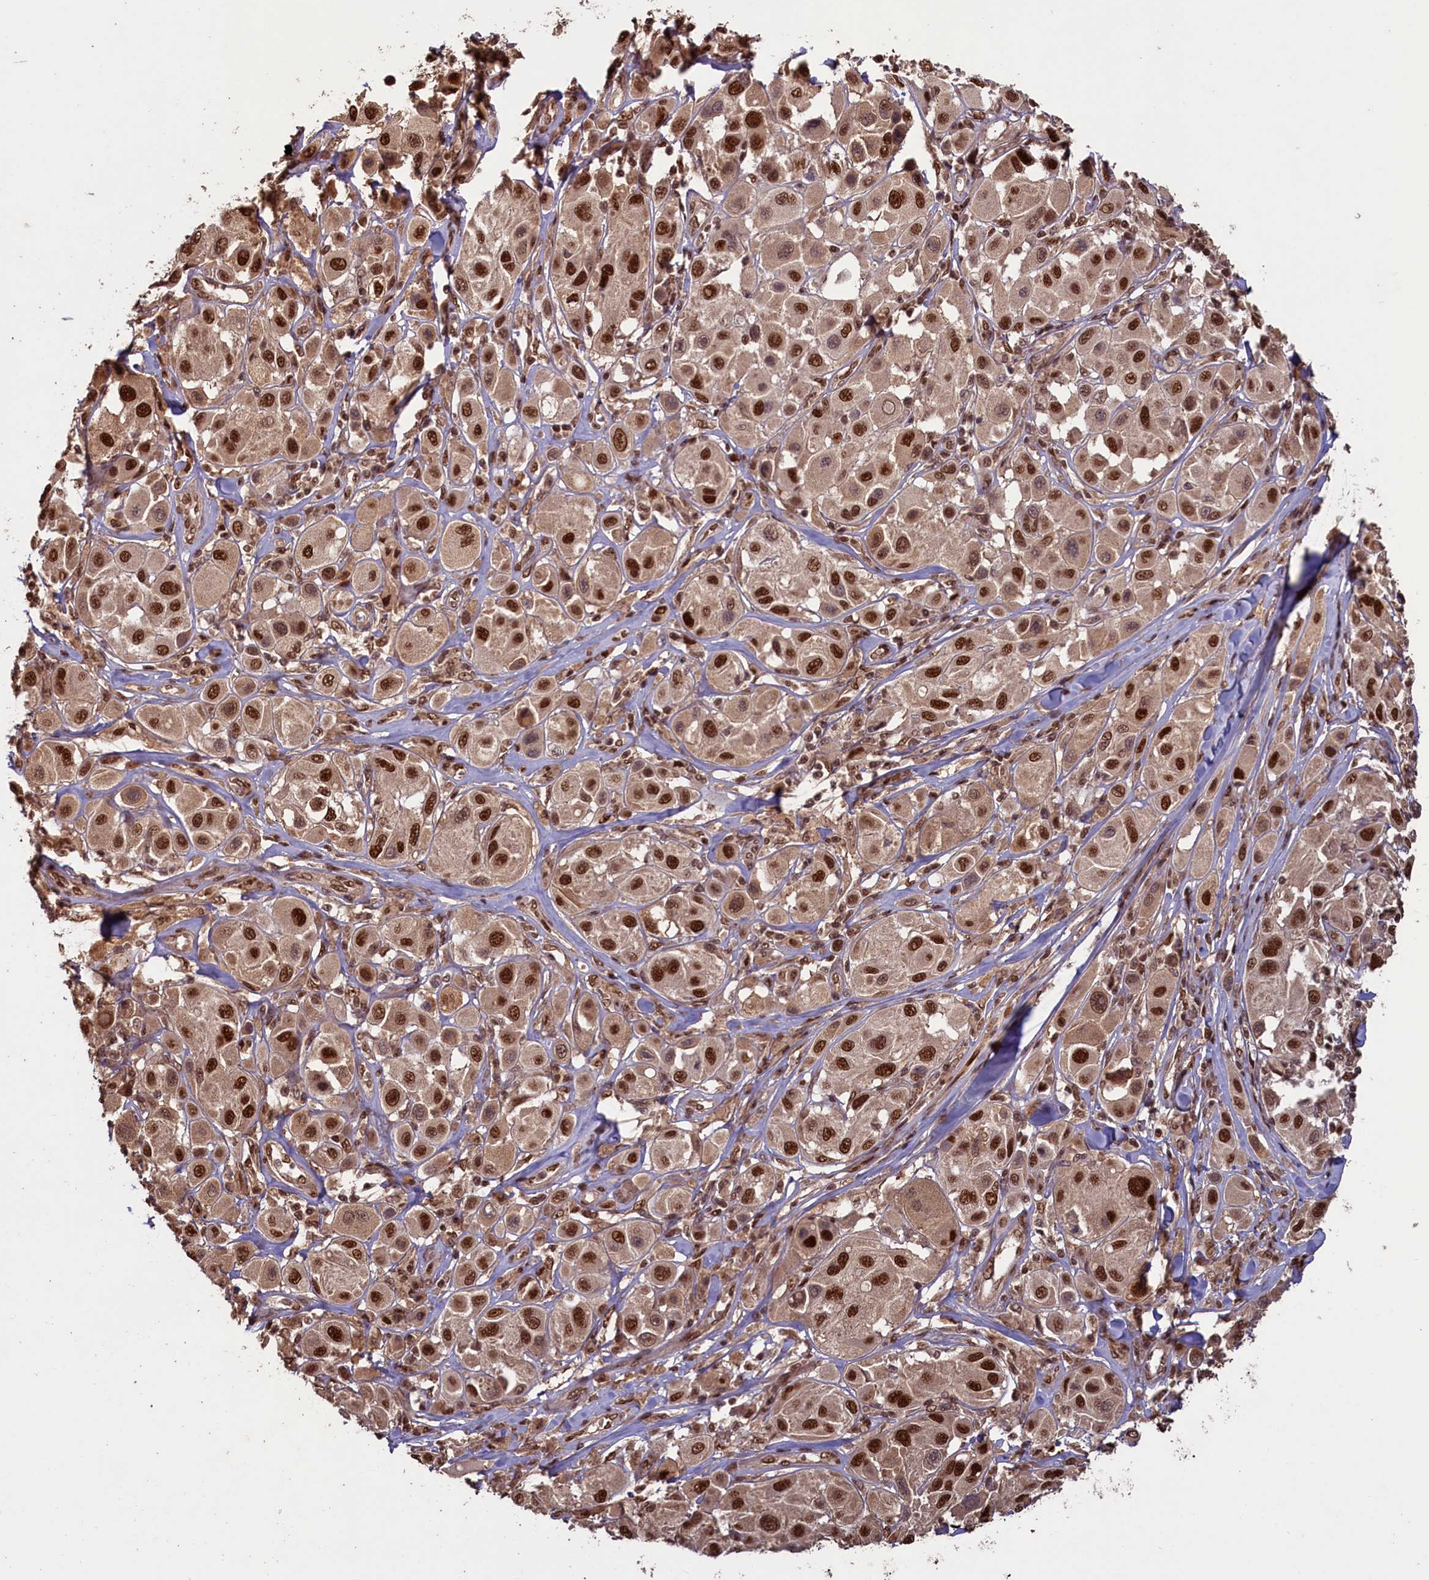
{"staining": {"intensity": "strong", "quantity": ">75%", "location": "nuclear"}, "tissue": "melanoma", "cell_type": "Tumor cells", "image_type": "cancer", "snomed": [{"axis": "morphology", "description": "Malignant melanoma, Metastatic site"}, {"axis": "topography", "description": "Skin"}], "caption": "Protein analysis of melanoma tissue exhibits strong nuclear staining in approximately >75% of tumor cells.", "gene": "NAE1", "patient": {"sex": "male", "age": 41}}